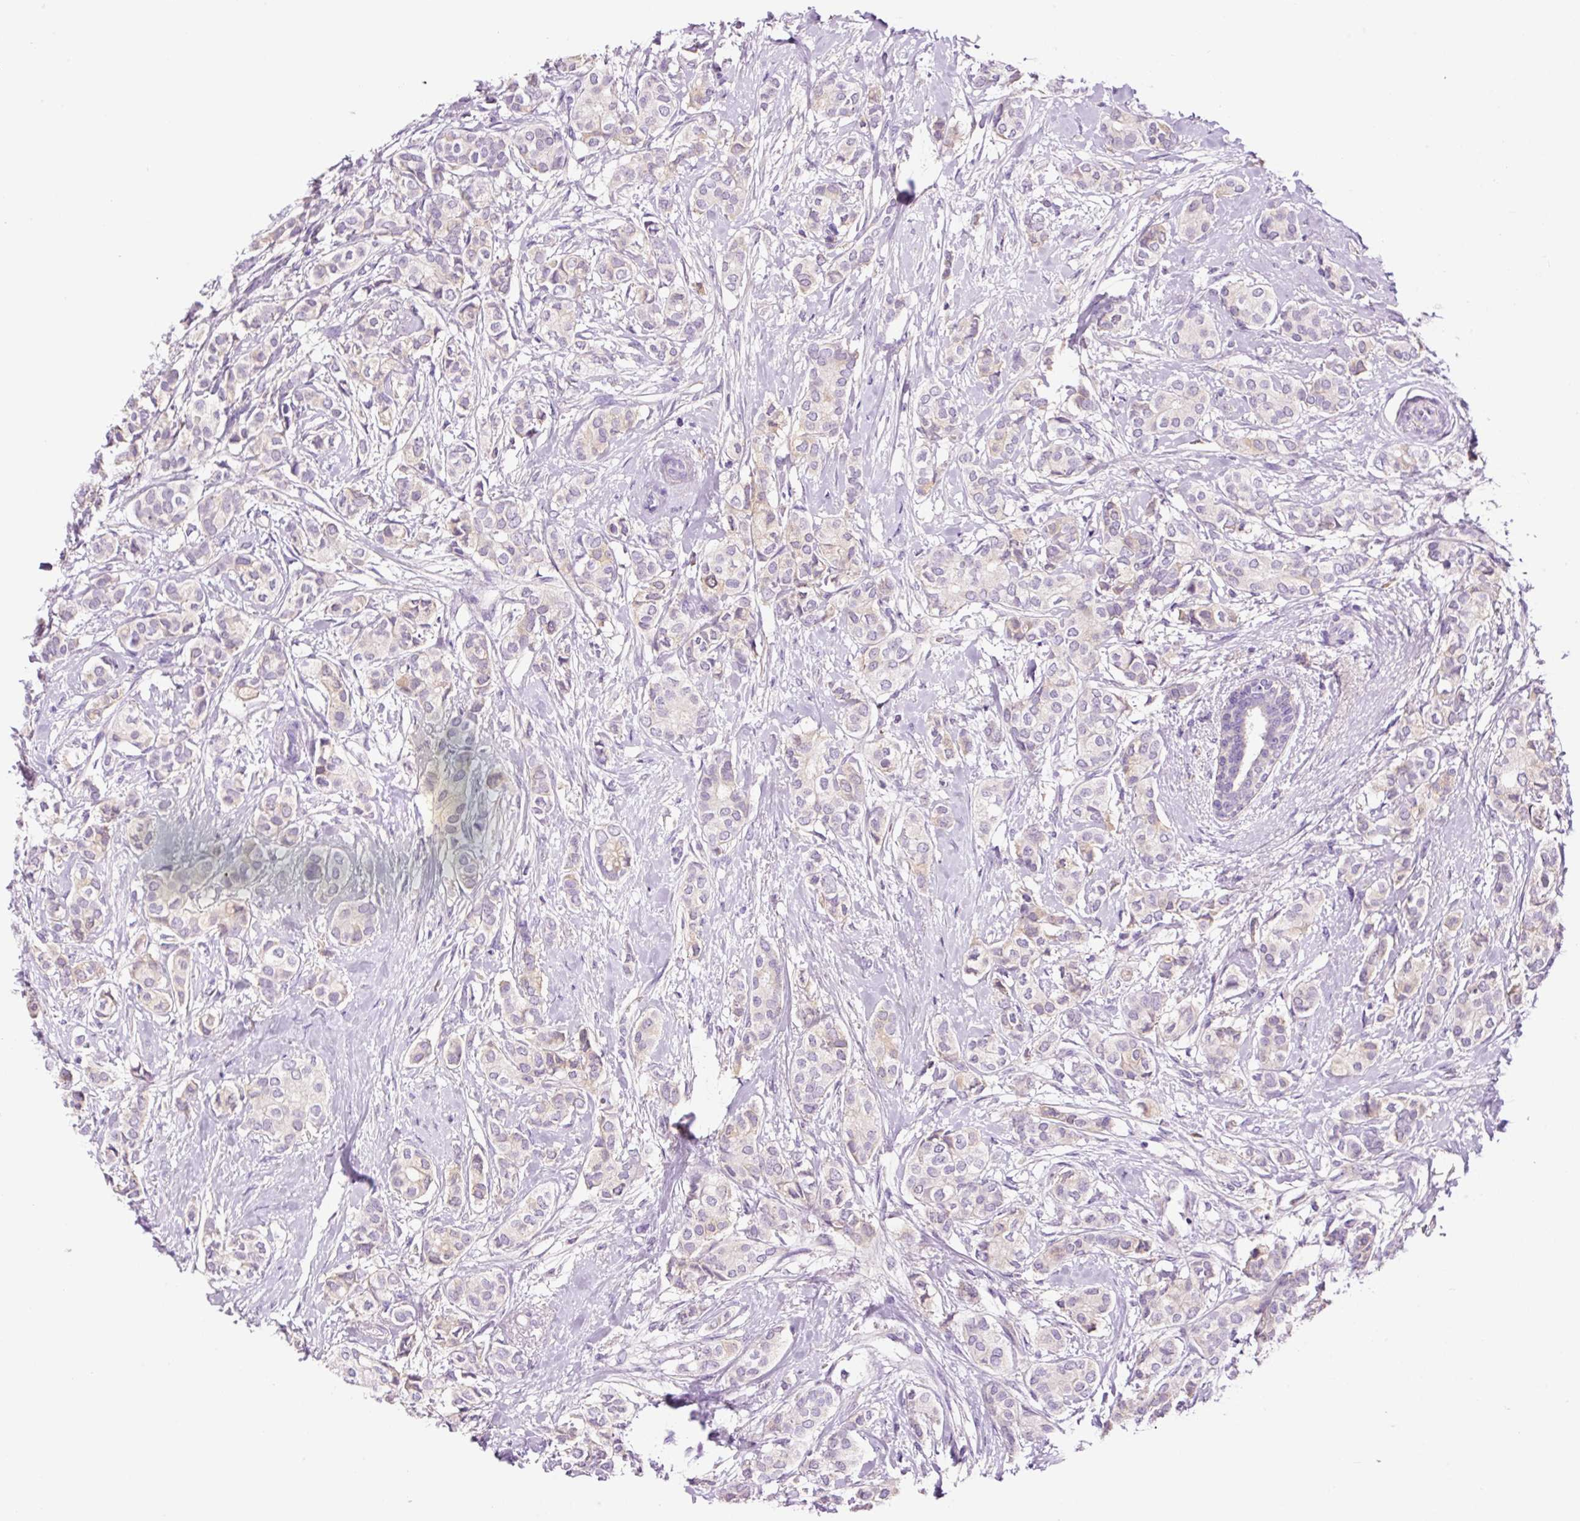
{"staining": {"intensity": "negative", "quantity": "none", "location": "none"}, "tissue": "breast cancer", "cell_type": "Tumor cells", "image_type": "cancer", "snomed": [{"axis": "morphology", "description": "Duct carcinoma"}, {"axis": "topography", "description": "Breast"}], "caption": "This is an immunohistochemistry micrograph of human breast cancer (infiltrating ductal carcinoma). There is no staining in tumor cells.", "gene": "DPPA4", "patient": {"sex": "female", "age": 73}}